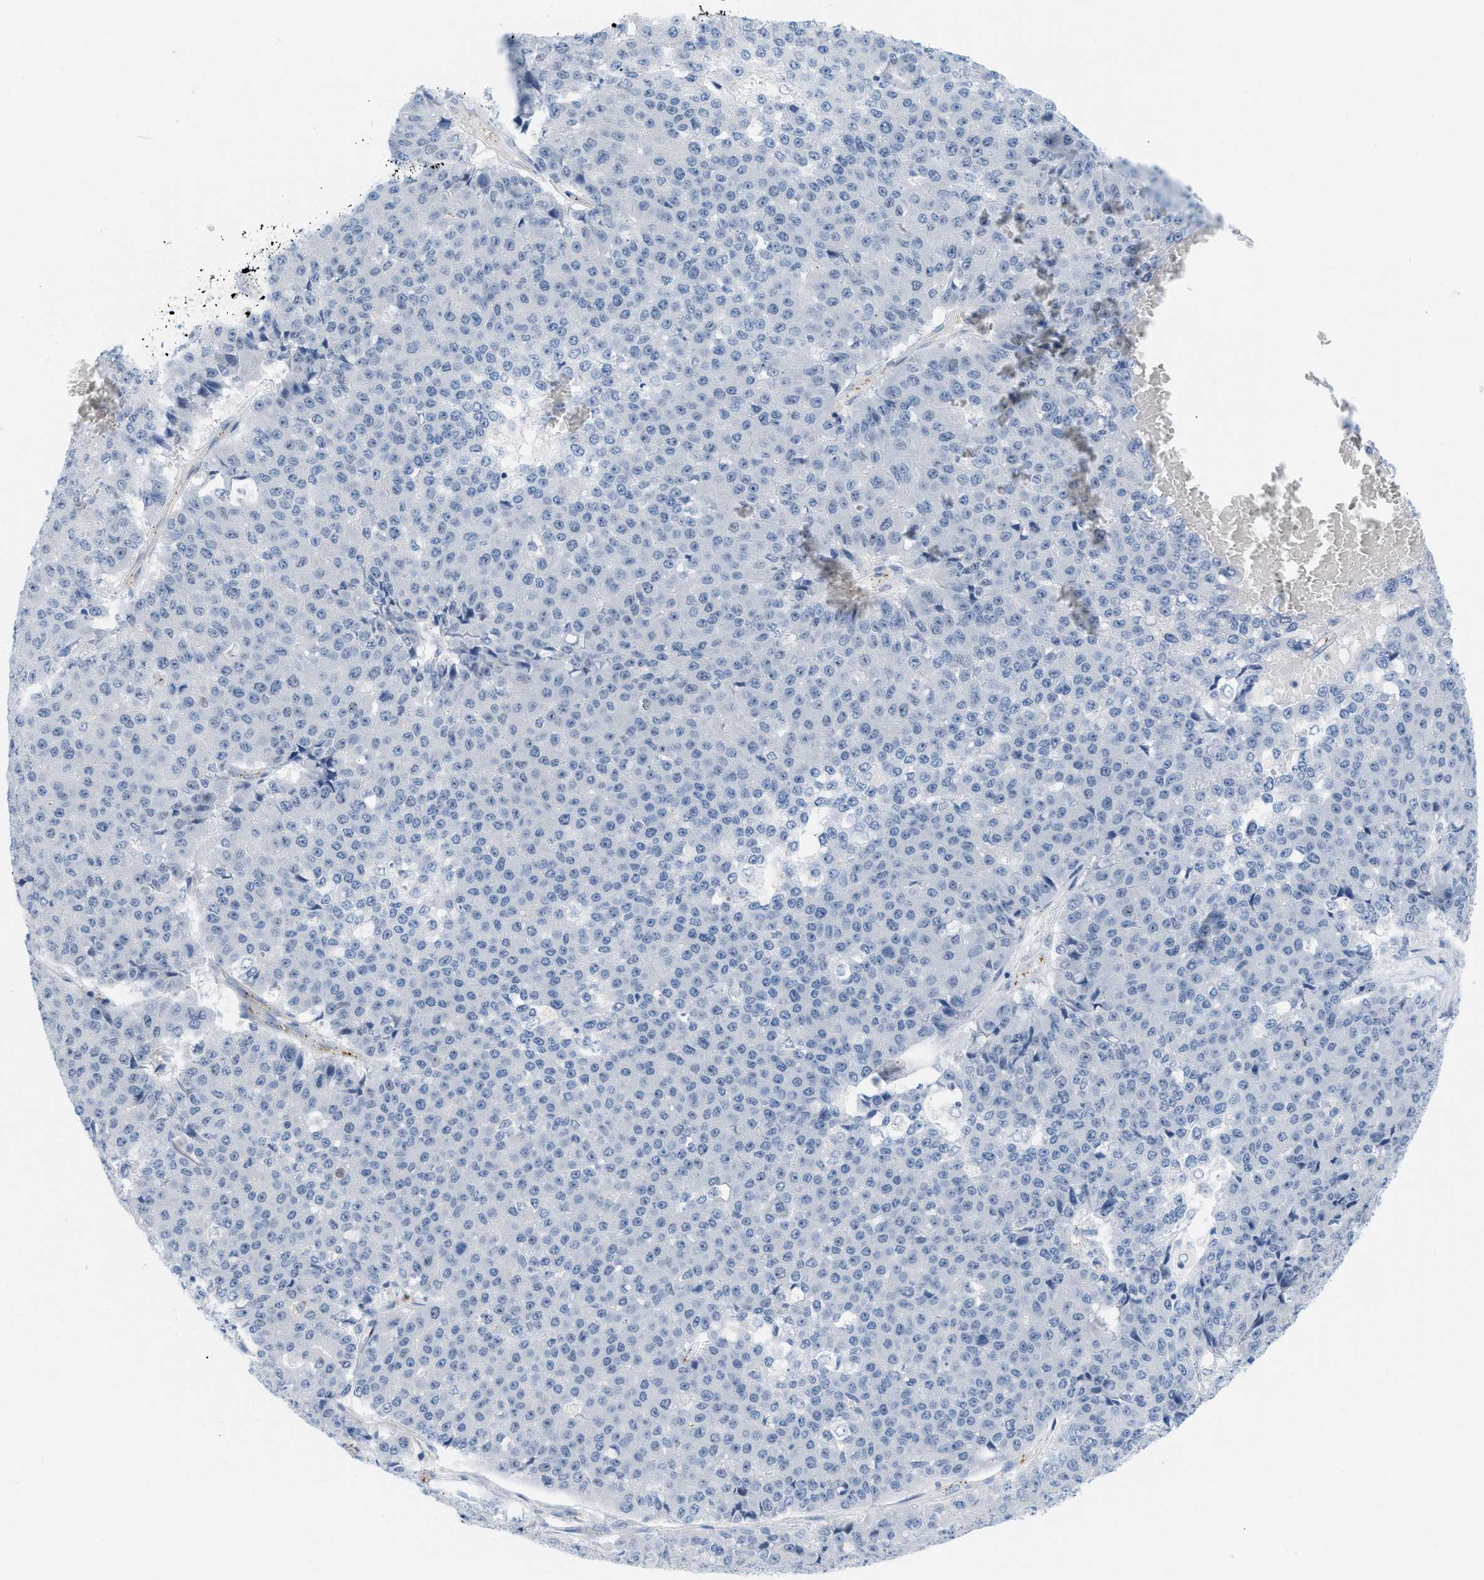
{"staining": {"intensity": "negative", "quantity": "none", "location": "none"}, "tissue": "pancreatic cancer", "cell_type": "Tumor cells", "image_type": "cancer", "snomed": [{"axis": "morphology", "description": "Adenocarcinoma, NOS"}, {"axis": "topography", "description": "Pancreas"}], "caption": "High power microscopy micrograph of an immunohistochemistry (IHC) photomicrograph of pancreatic cancer (adenocarcinoma), revealing no significant expression in tumor cells. The staining is performed using DAB (3,3'-diaminobenzidine) brown chromogen with nuclei counter-stained in using hematoxylin.", "gene": "HLTF", "patient": {"sex": "male", "age": 50}}